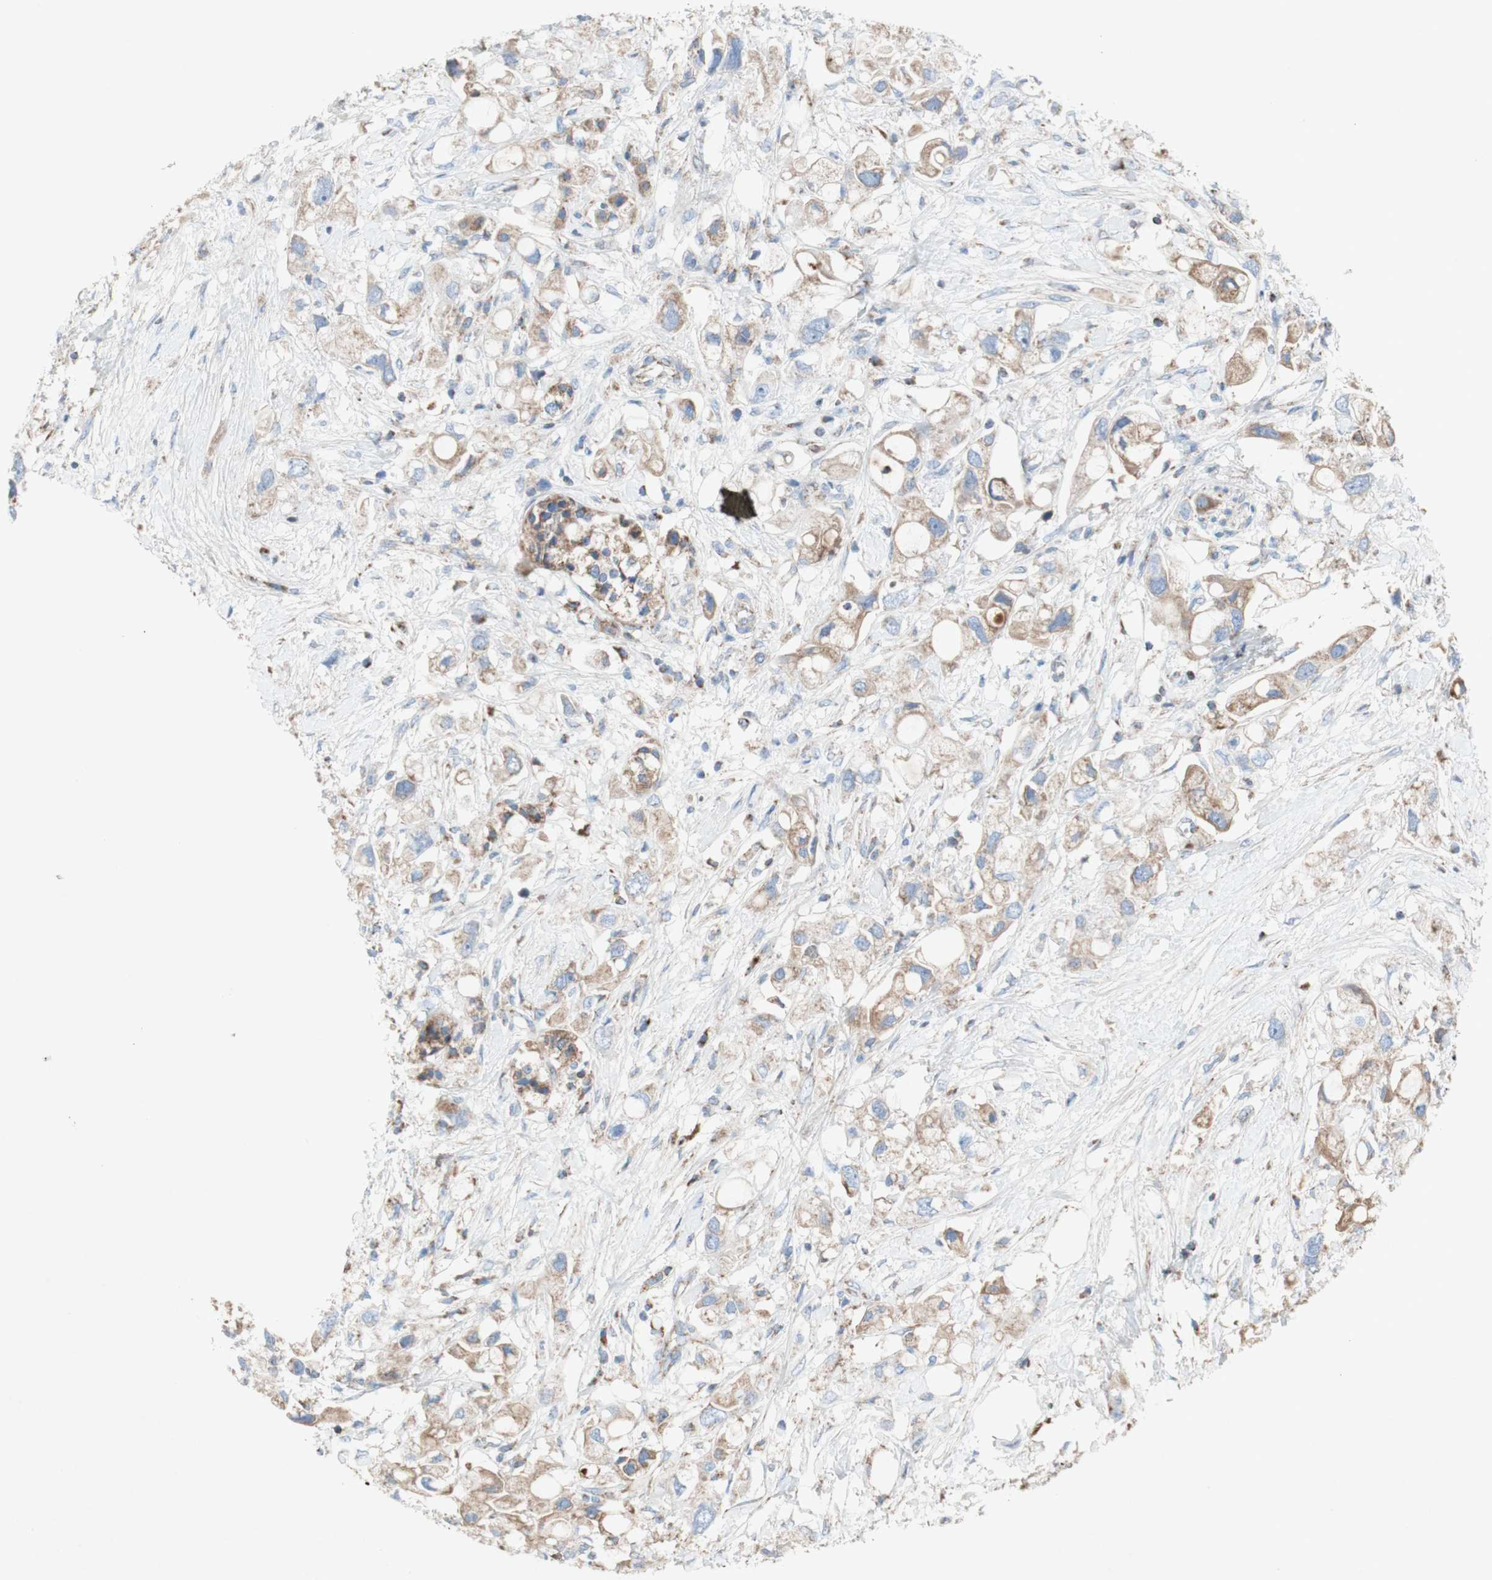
{"staining": {"intensity": "weak", "quantity": ">75%", "location": "cytoplasmic/membranous"}, "tissue": "pancreatic cancer", "cell_type": "Tumor cells", "image_type": "cancer", "snomed": [{"axis": "morphology", "description": "Adenocarcinoma, NOS"}, {"axis": "topography", "description": "Pancreas"}], "caption": "There is low levels of weak cytoplasmic/membranous expression in tumor cells of pancreatic cancer (adenocarcinoma), as demonstrated by immunohistochemical staining (brown color).", "gene": "SDHB", "patient": {"sex": "female", "age": 56}}